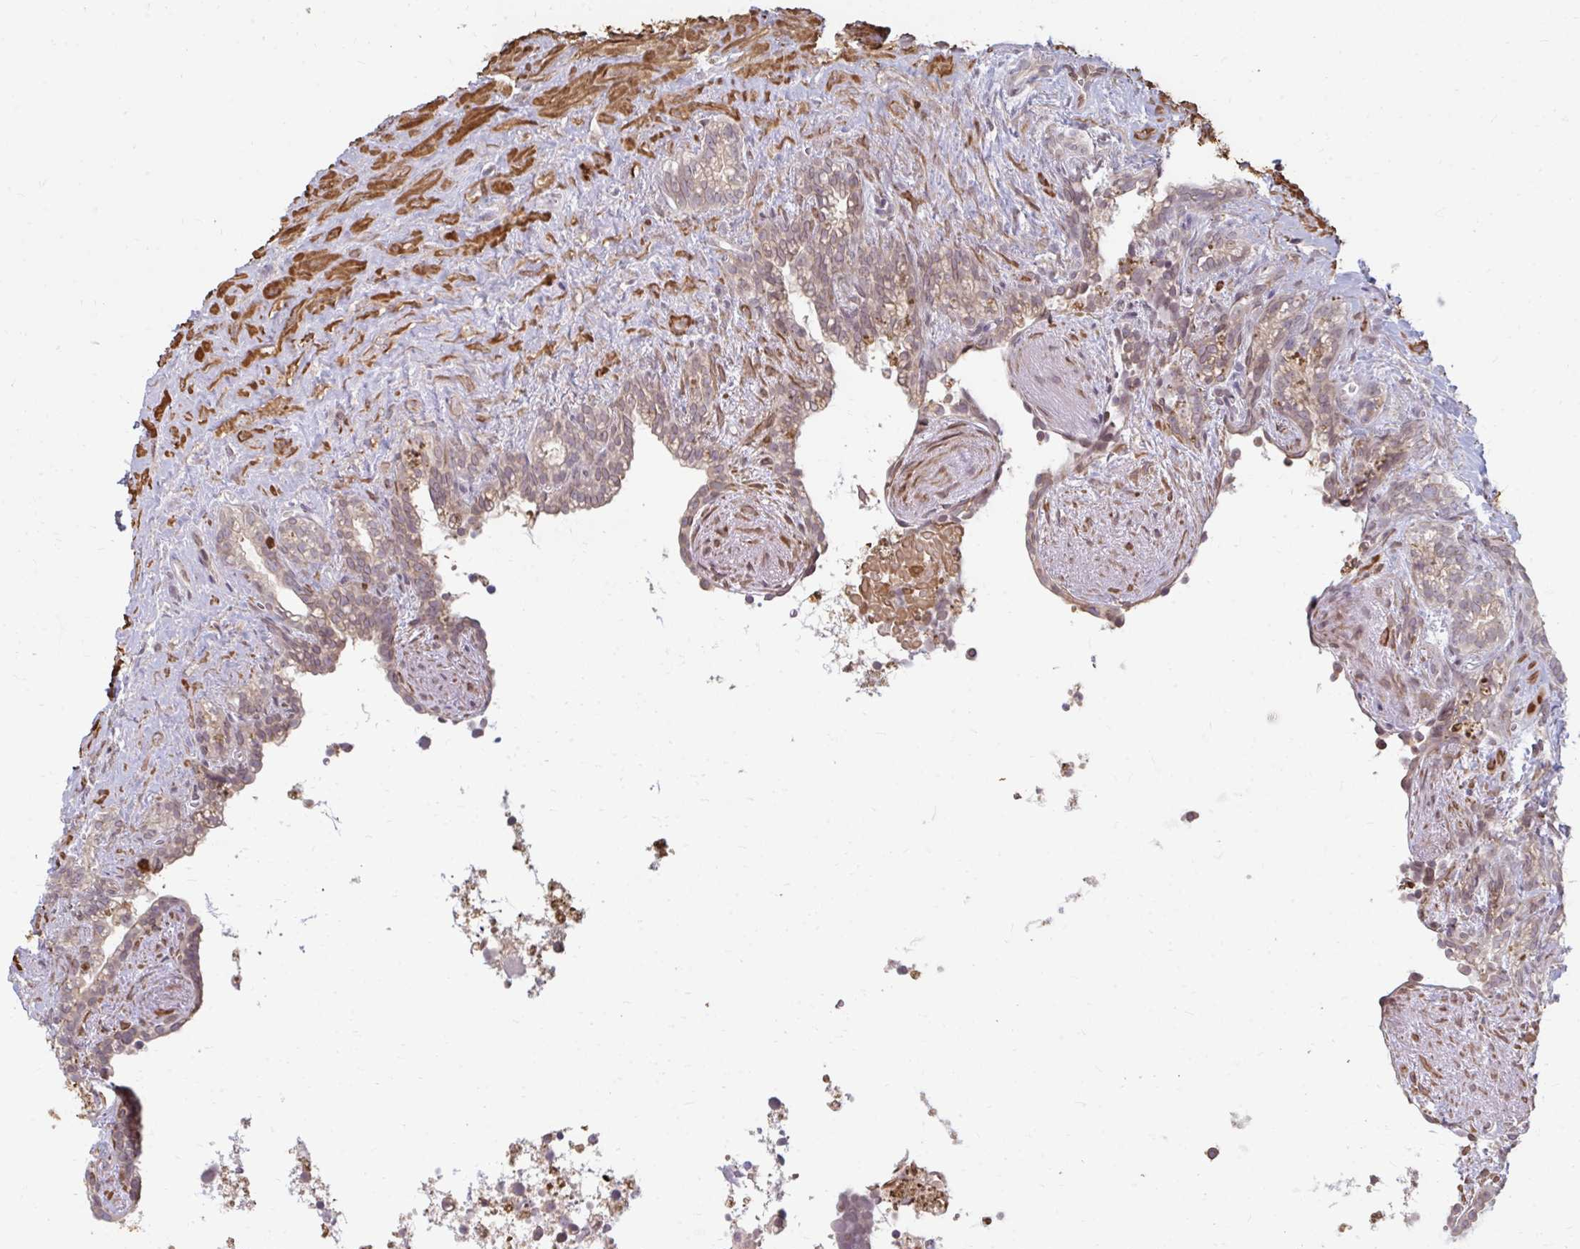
{"staining": {"intensity": "weak", "quantity": "25%-75%", "location": "cytoplasmic/membranous"}, "tissue": "seminal vesicle", "cell_type": "Glandular cells", "image_type": "normal", "snomed": [{"axis": "morphology", "description": "Normal tissue, NOS"}, {"axis": "topography", "description": "Seminal veicle"}], "caption": "This micrograph displays immunohistochemistry staining of benign seminal vesicle, with low weak cytoplasmic/membranous expression in about 25%-75% of glandular cells.", "gene": "GPC5", "patient": {"sex": "male", "age": 76}}